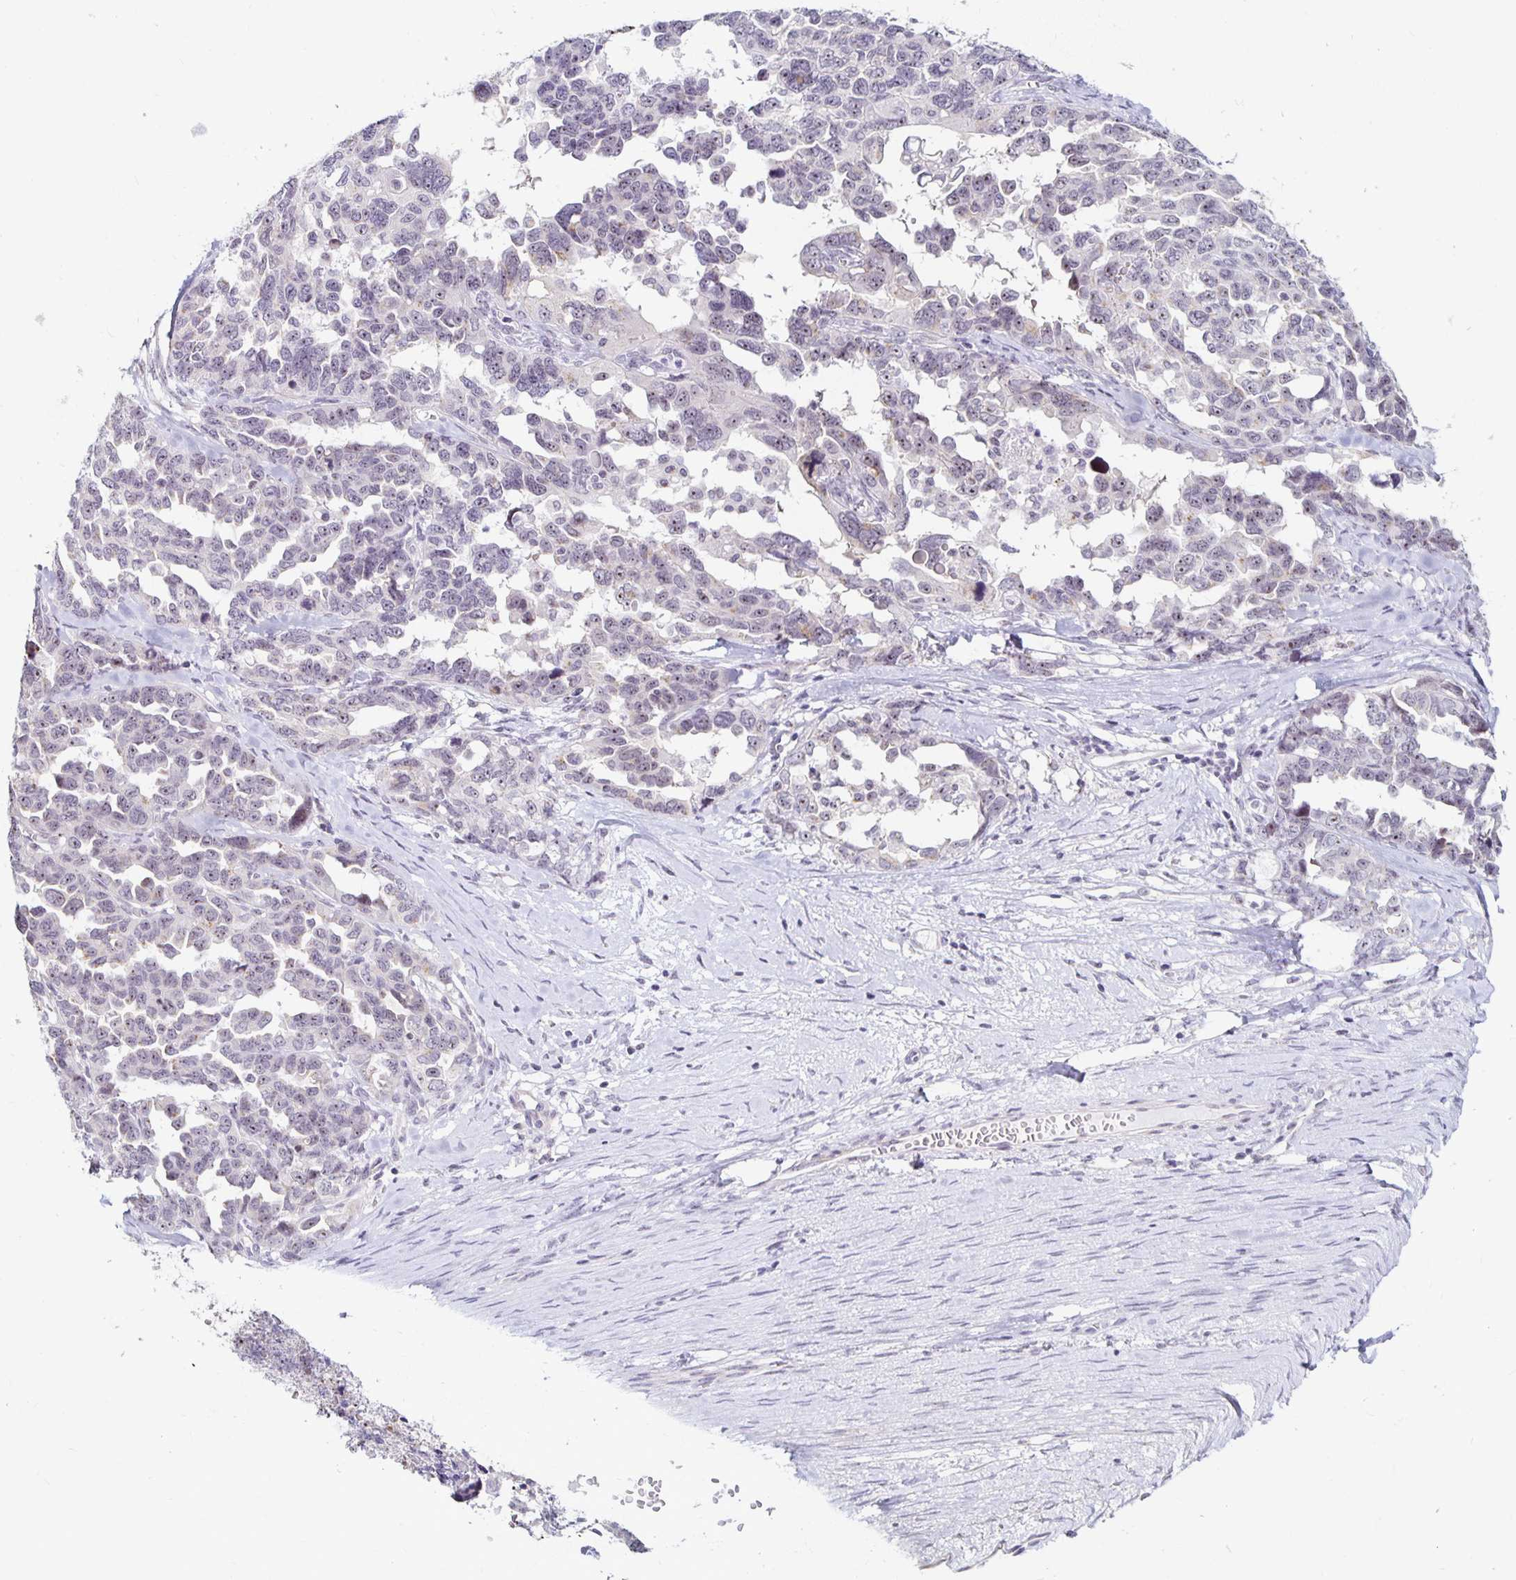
{"staining": {"intensity": "weak", "quantity": "25%-75%", "location": "nuclear"}, "tissue": "ovarian cancer", "cell_type": "Tumor cells", "image_type": "cancer", "snomed": [{"axis": "morphology", "description": "Cystadenocarcinoma, serous, NOS"}, {"axis": "topography", "description": "Ovary"}], "caption": "Tumor cells show low levels of weak nuclear positivity in approximately 25%-75% of cells in human ovarian cancer.", "gene": "NUP85", "patient": {"sex": "female", "age": 69}}